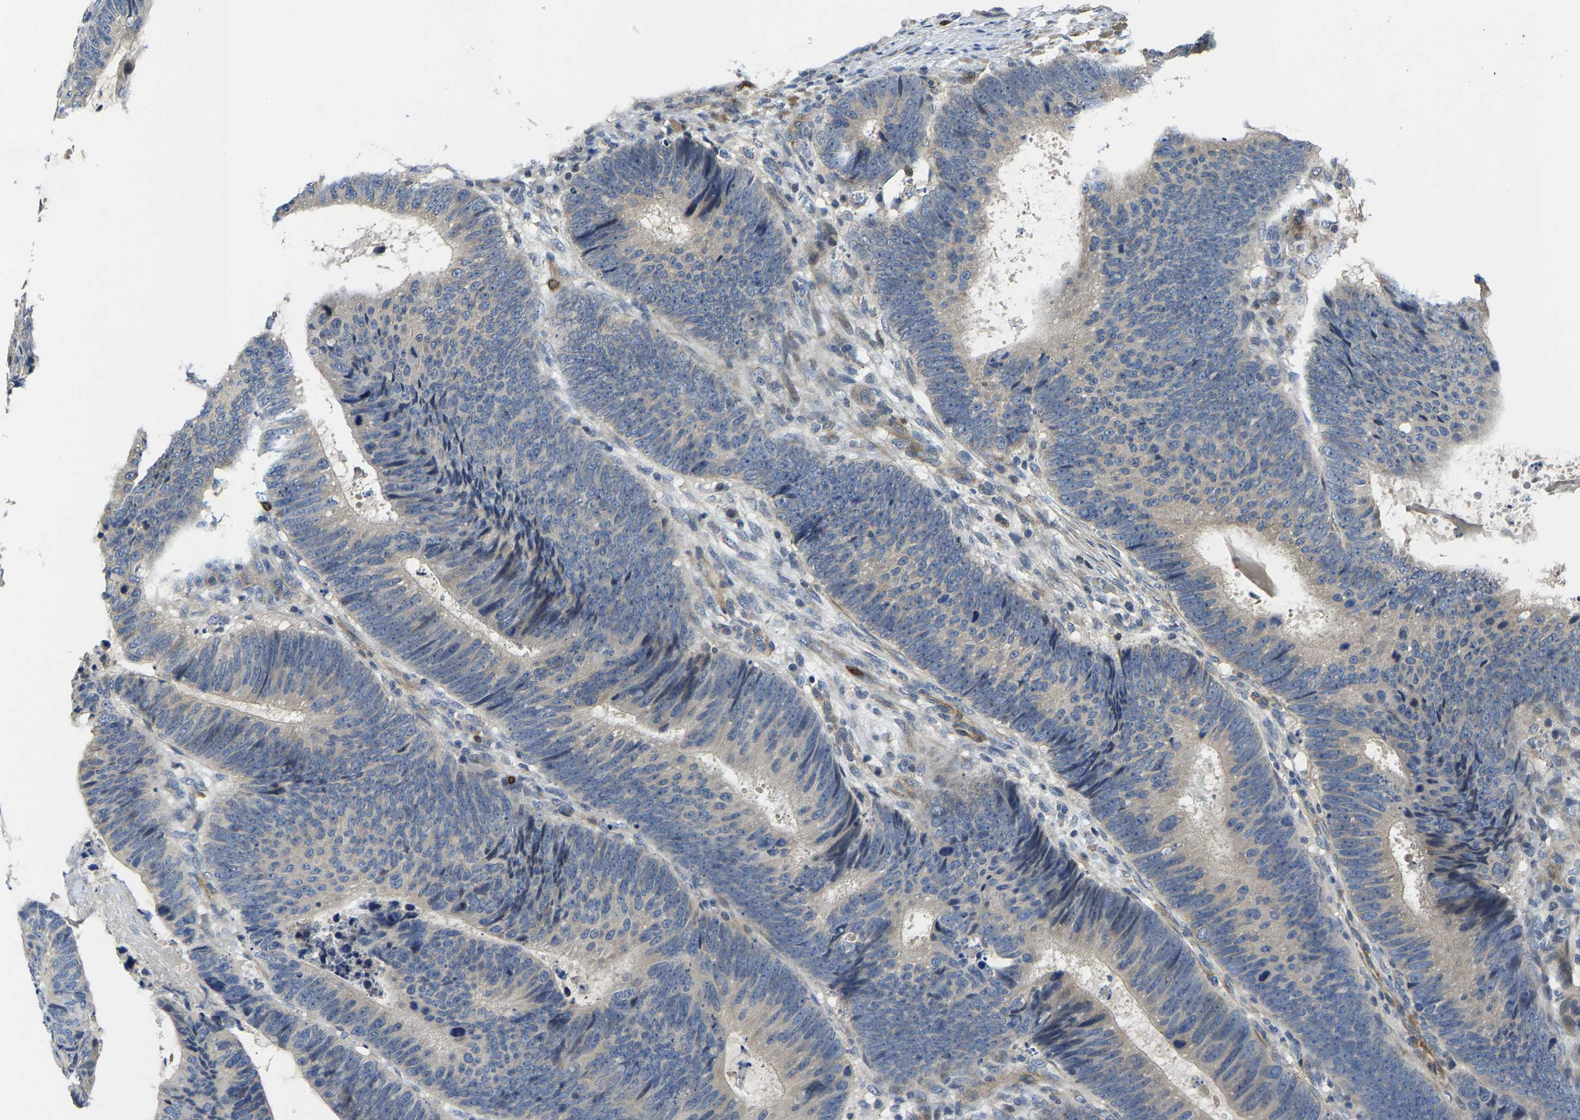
{"staining": {"intensity": "negative", "quantity": "none", "location": "none"}, "tissue": "colorectal cancer", "cell_type": "Tumor cells", "image_type": "cancer", "snomed": [{"axis": "morphology", "description": "Adenocarcinoma, NOS"}, {"axis": "topography", "description": "Colon"}], "caption": "DAB immunohistochemical staining of human colorectal cancer (adenocarcinoma) shows no significant positivity in tumor cells. The staining was performed using DAB to visualize the protein expression in brown, while the nuclei were stained in blue with hematoxylin (Magnification: 20x).", "gene": "AGBL3", "patient": {"sex": "male", "age": 56}}